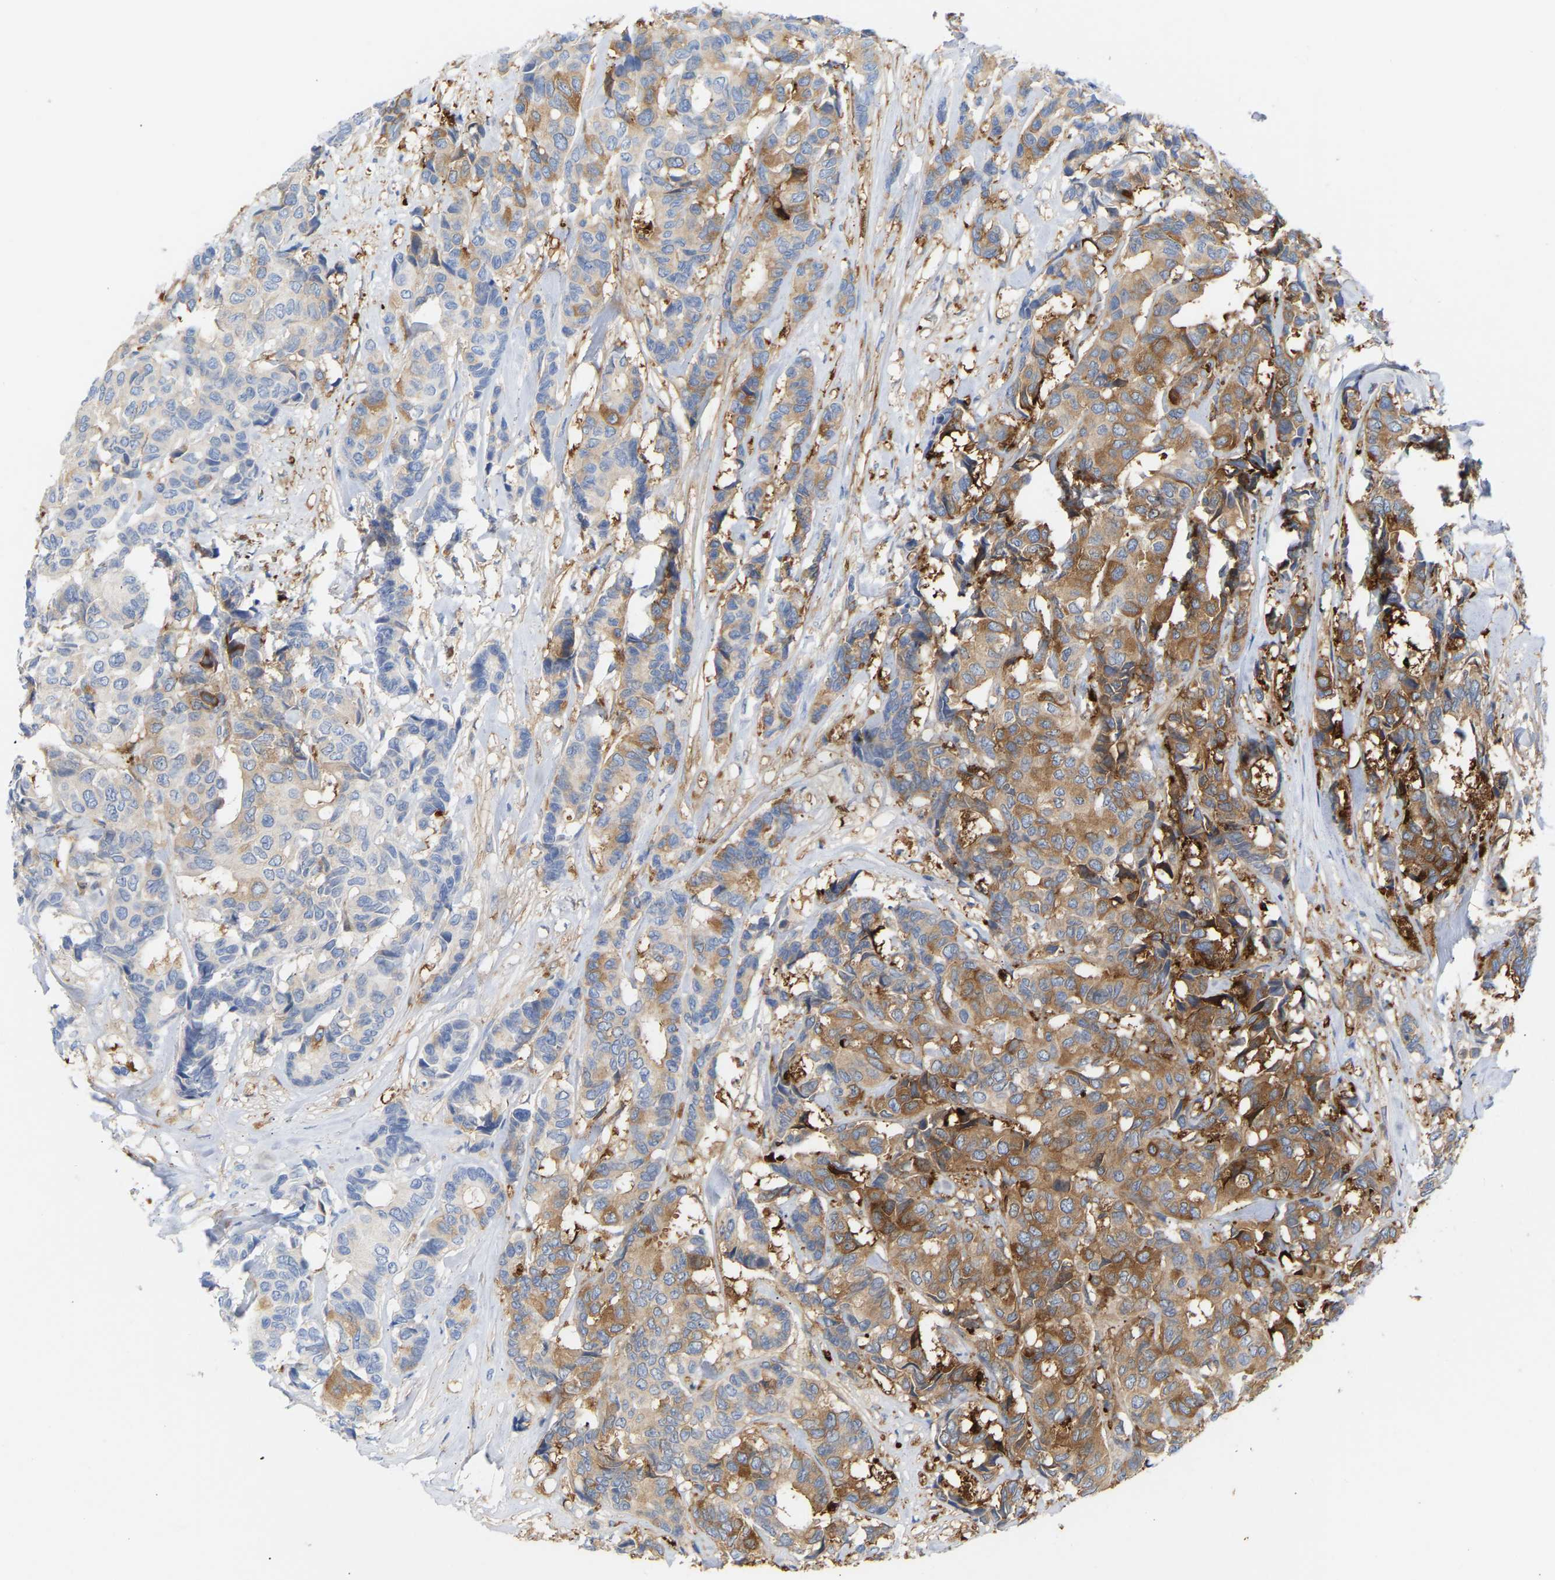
{"staining": {"intensity": "moderate", "quantity": ">75%", "location": "cytoplasmic/membranous"}, "tissue": "breast cancer", "cell_type": "Tumor cells", "image_type": "cancer", "snomed": [{"axis": "morphology", "description": "Duct carcinoma"}, {"axis": "topography", "description": "Breast"}], "caption": "IHC histopathology image of neoplastic tissue: invasive ductal carcinoma (breast) stained using immunohistochemistry (IHC) reveals medium levels of moderate protein expression localized specifically in the cytoplasmic/membranous of tumor cells, appearing as a cytoplasmic/membranous brown color.", "gene": "AMPH", "patient": {"sex": "female", "age": 87}}